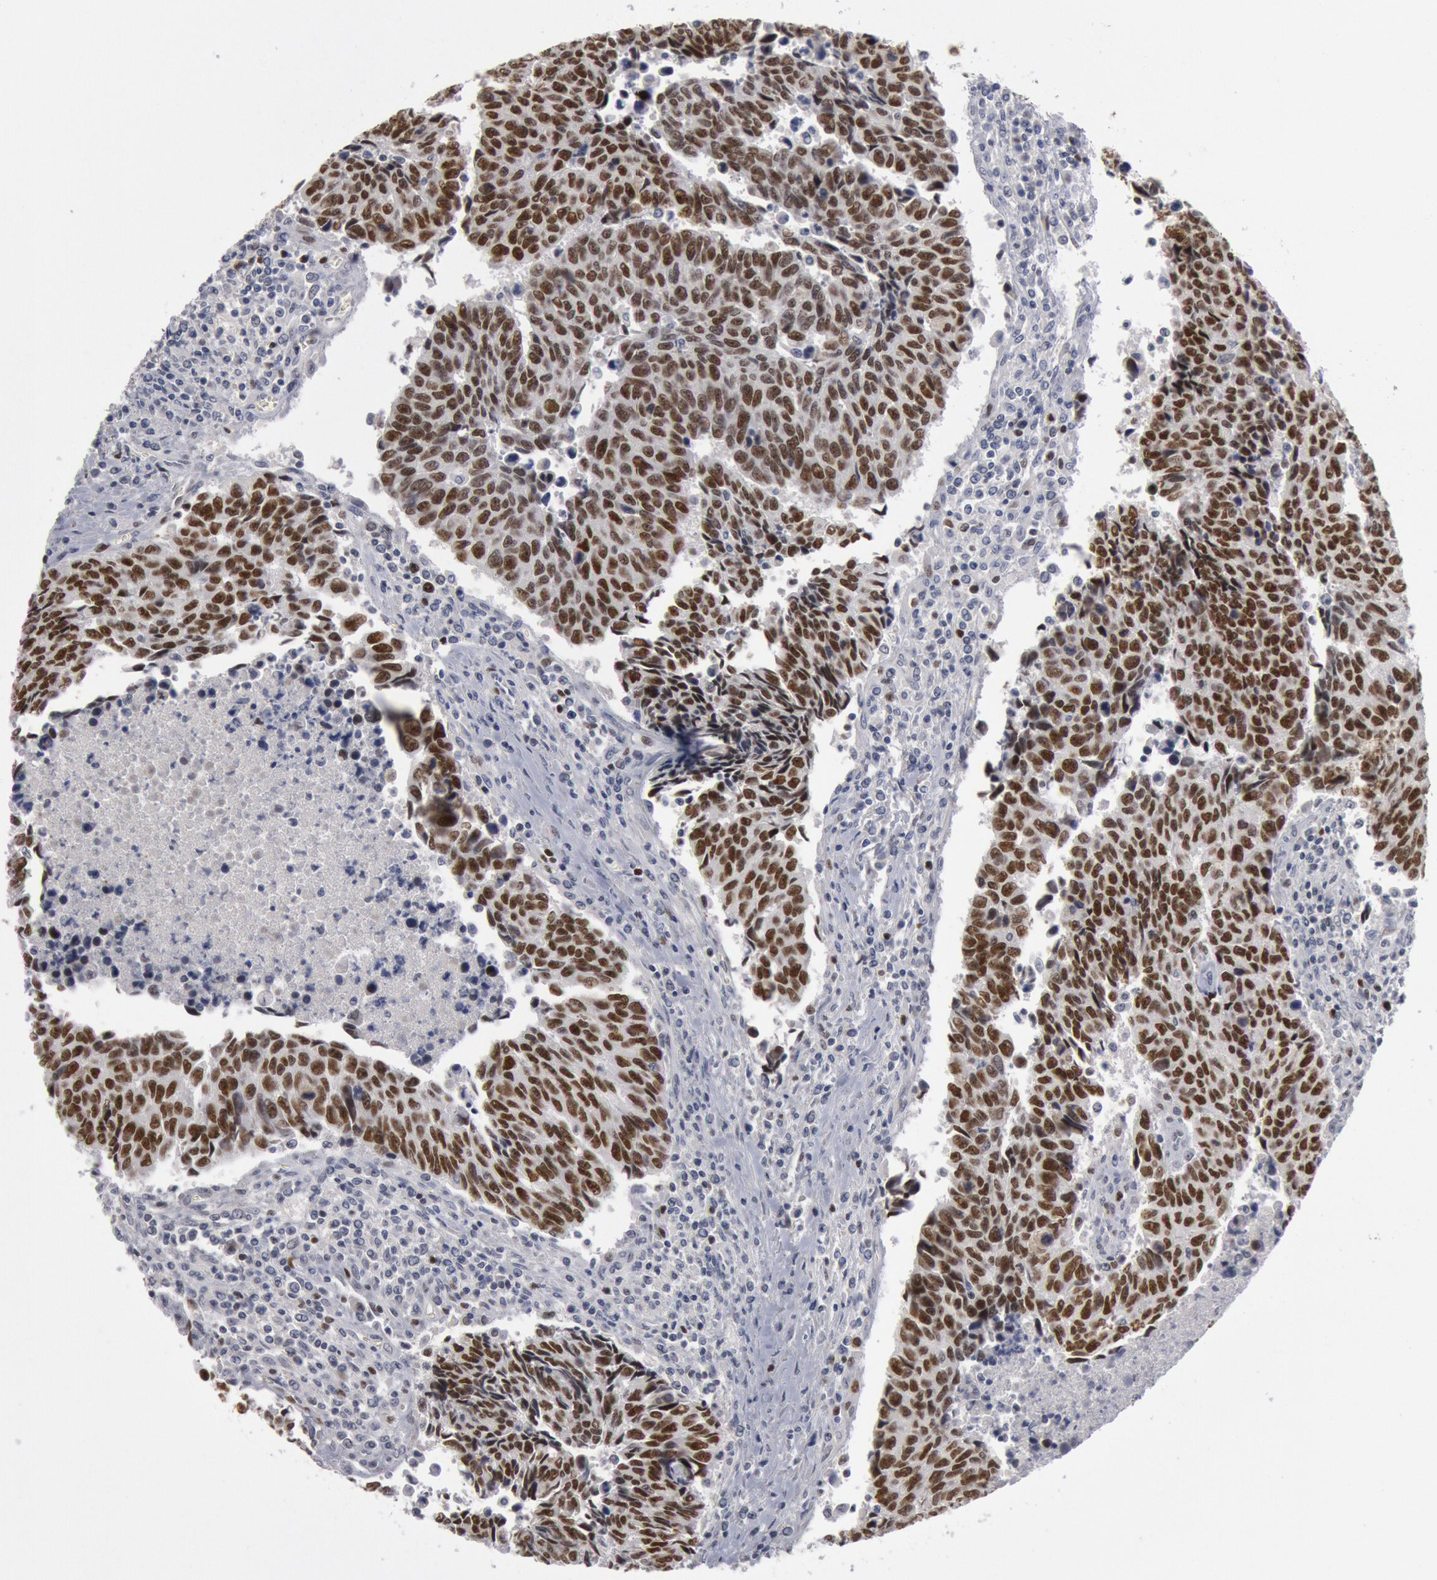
{"staining": {"intensity": "strong", "quantity": ">75%", "location": "nuclear"}, "tissue": "urothelial cancer", "cell_type": "Tumor cells", "image_type": "cancer", "snomed": [{"axis": "morphology", "description": "Urothelial carcinoma, High grade"}, {"axis": "topography", "description": "Urinary bladder"}], "caption": "A micrograph of high-grade urothelial carcinoma stained for a protein reveals strong nuclear brown staining in tumor cells. Ihc stains the protein of interest in brown and the nuclei are stained blue.", "gene": "WDHD1", "patient": {"sex": "male", "age": 86}}